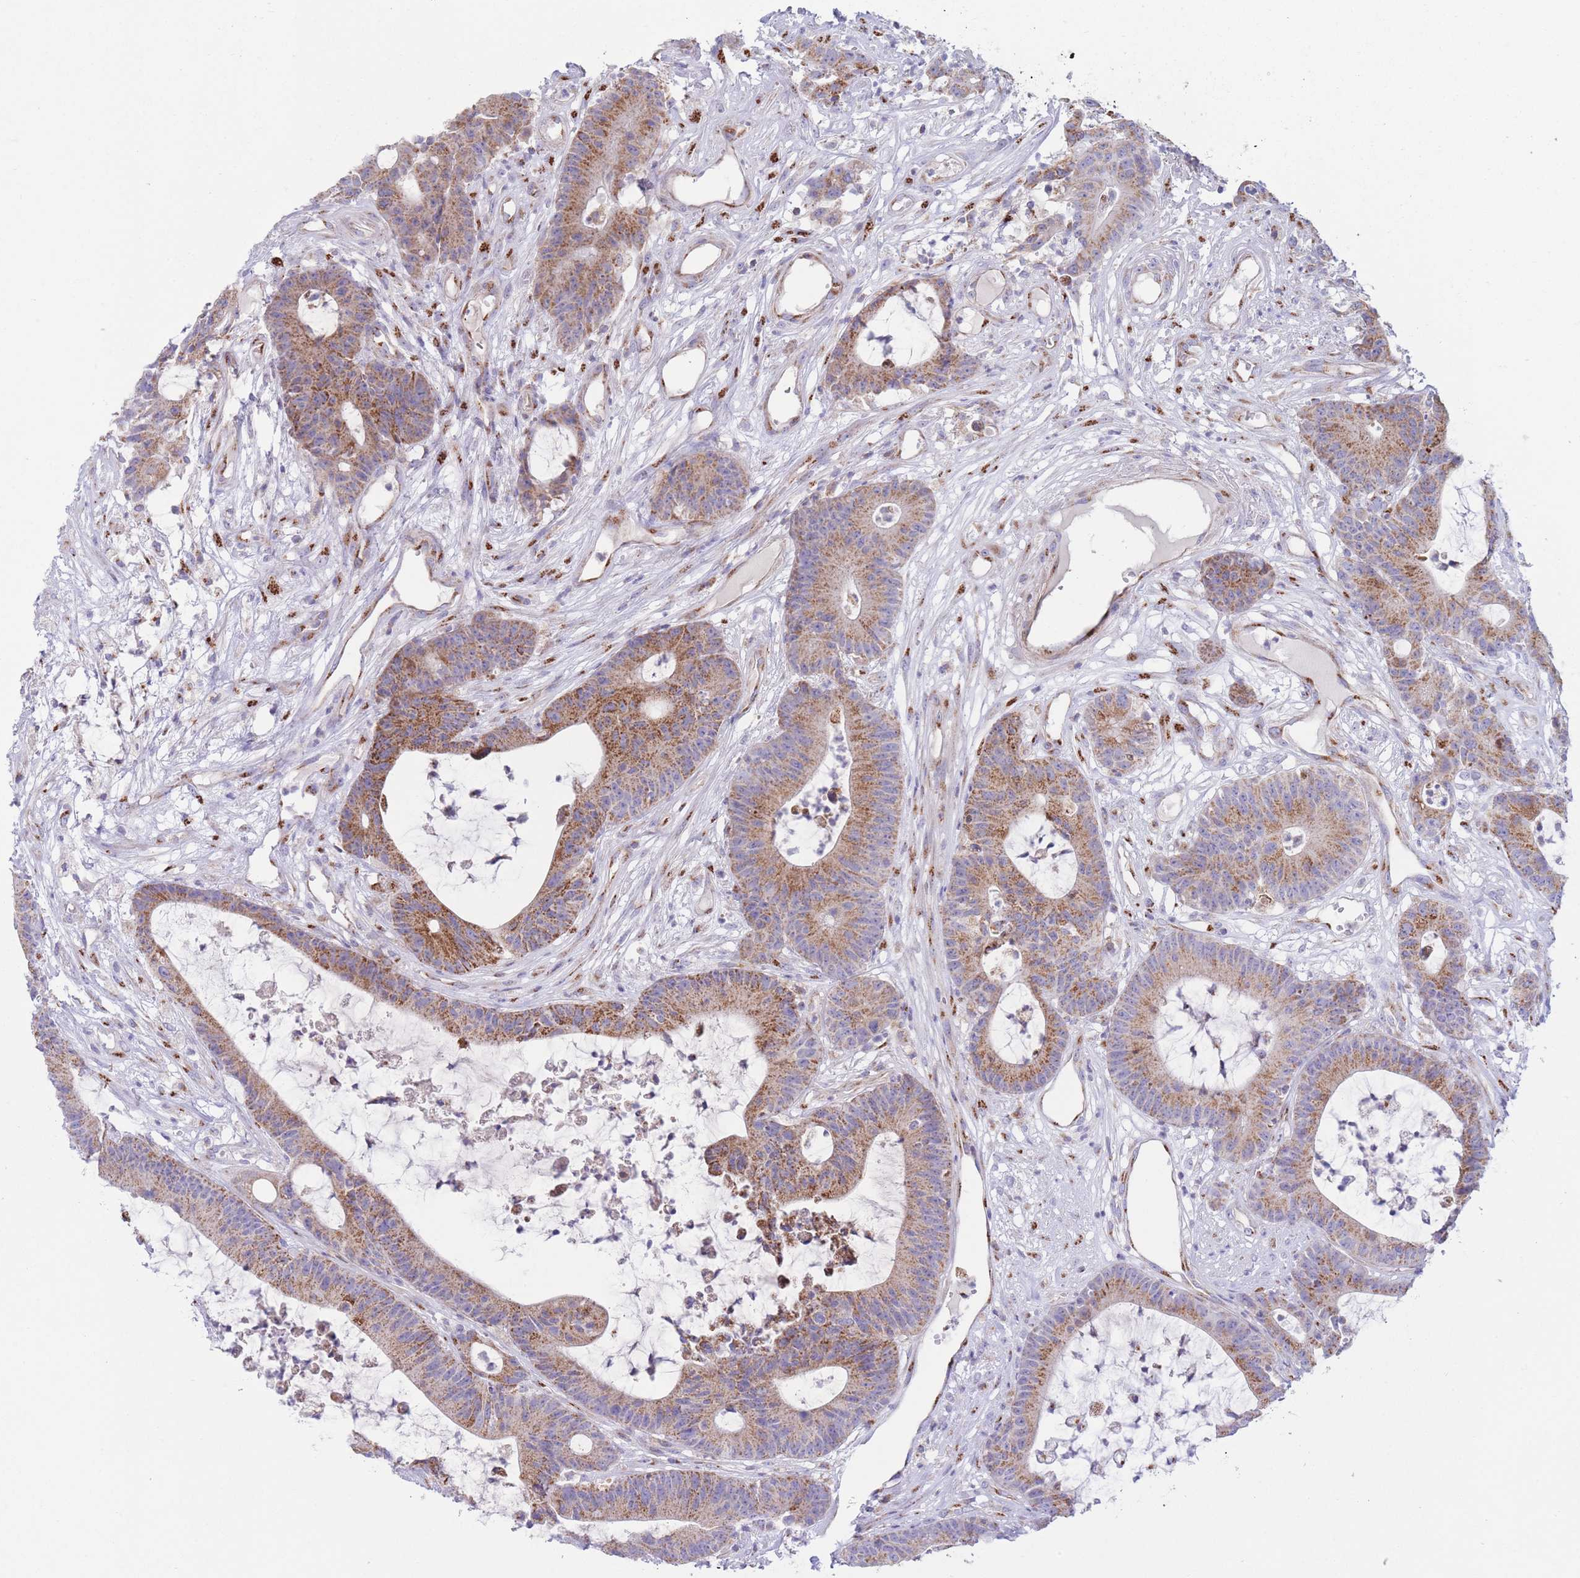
{"staining": {"intensity": "moderate", "quantity": ">75%", "location": "cytoplasmic/membranous"}, "tissue": "colorectal cancer", "cell_type": "Tumor cells", "image_type": "cancer", "snomed": [{"axis": "morphology", "description": "Adenocarcinoma, NOS"}, {"axis": "topography", "description": "Colon"}], "caption": "Immunohistochemical staining of colorectal adenocarcinoma demonstrates medium levels of moderate cytoplasmic/membranous protein staining in about >75% of tumor cells. (IHC, brightfield microscopy, high magnification).", "gene": "MPND", "patient": {"sex": "female", "age": 84}}